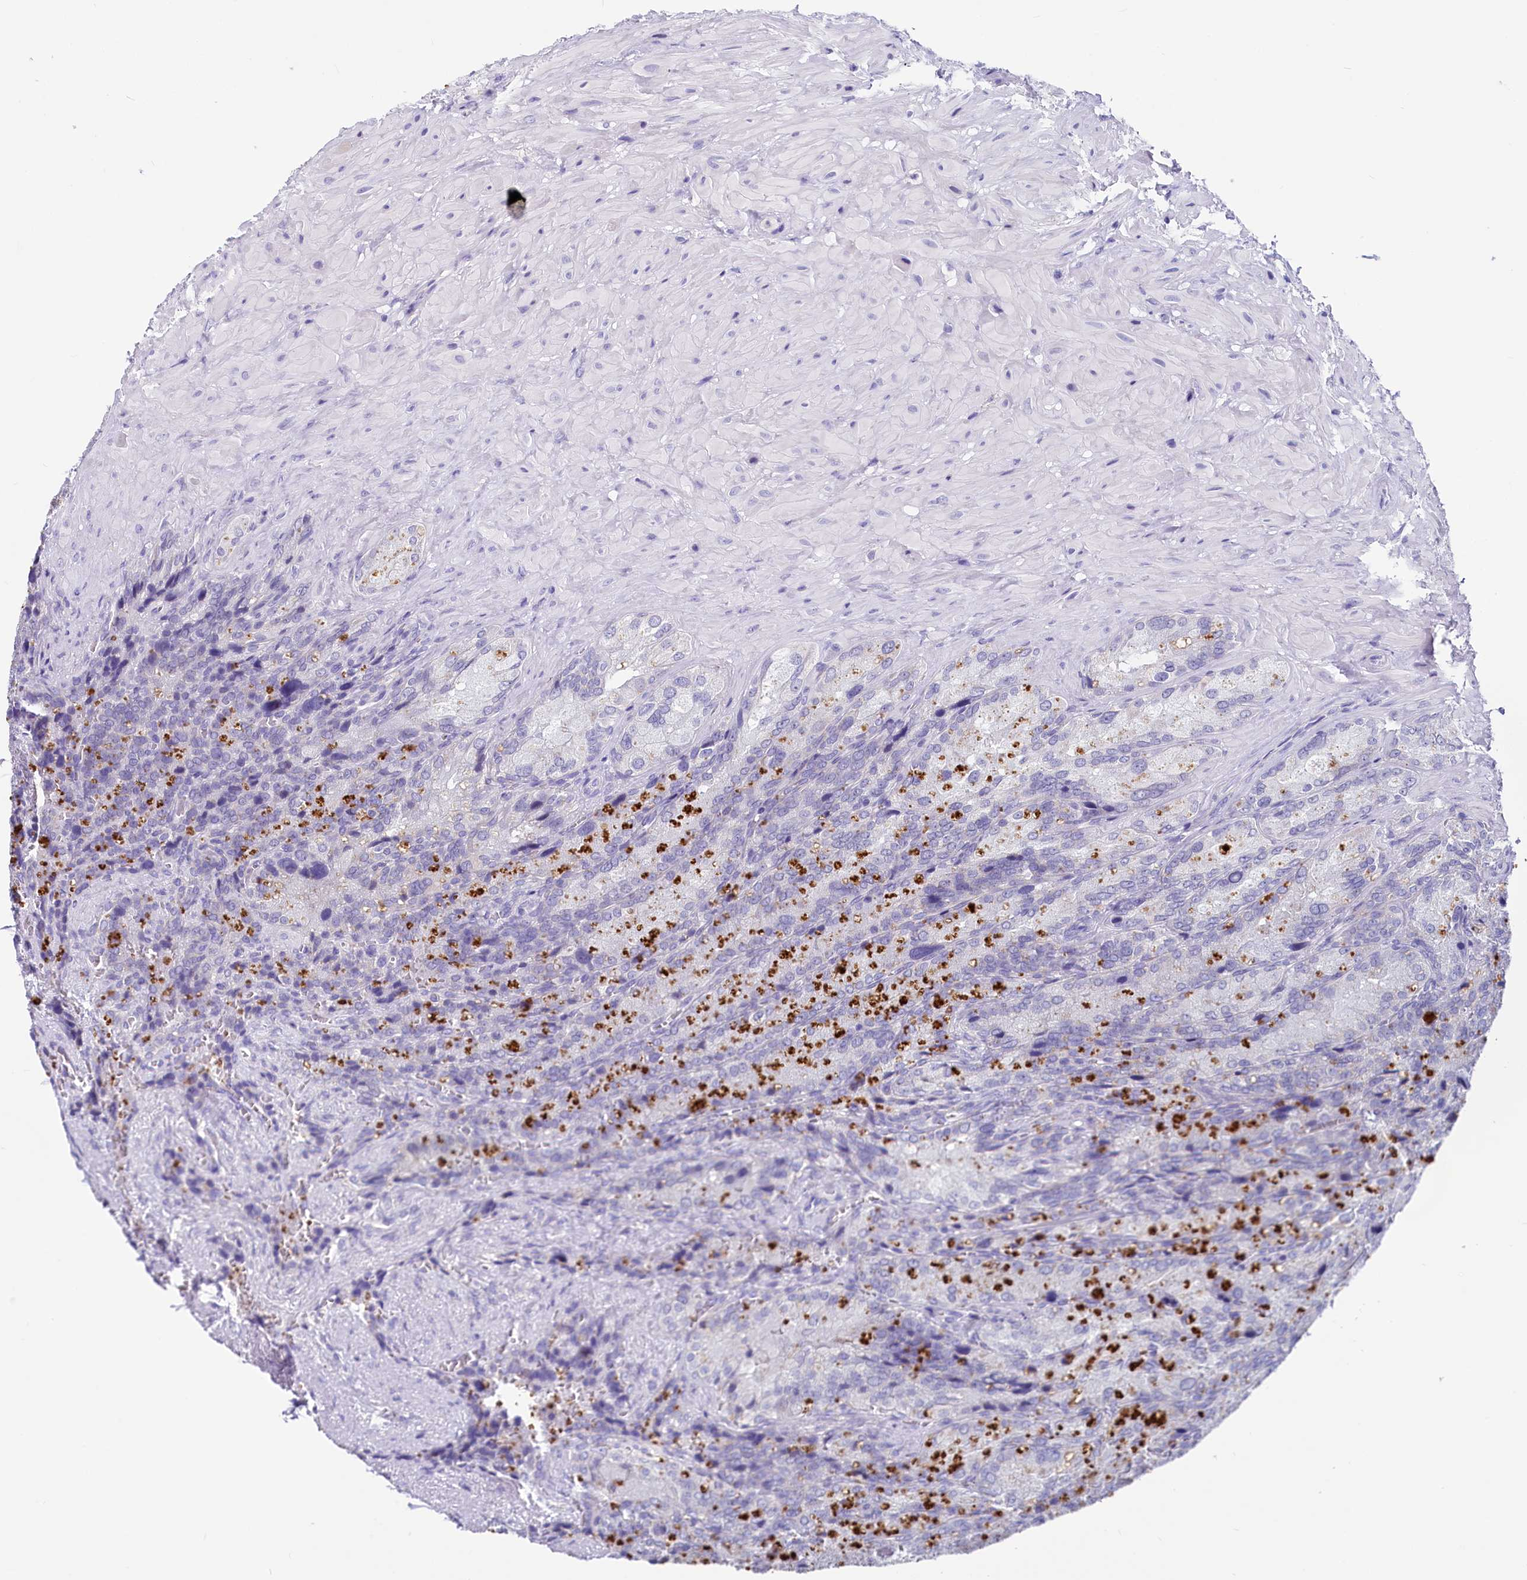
{"staining": {"intensity": "negative", "quantity": "none", "location": "none"}, "tissue": "seminal vesicle", "cell_type": "Glandular cells", "image_type": "normal", "snomed": [{"axis": "morphology", "description": "Normal tissue, NOS"}, {"axis": "topography", "description": "Seminal veicle"}], "caption": "Micrograph shows no significant protein expression in glandular cells of unremarkable seminal vesicle.", "gene": "INSC", "patient": {"sex": "male", "age": 62}}